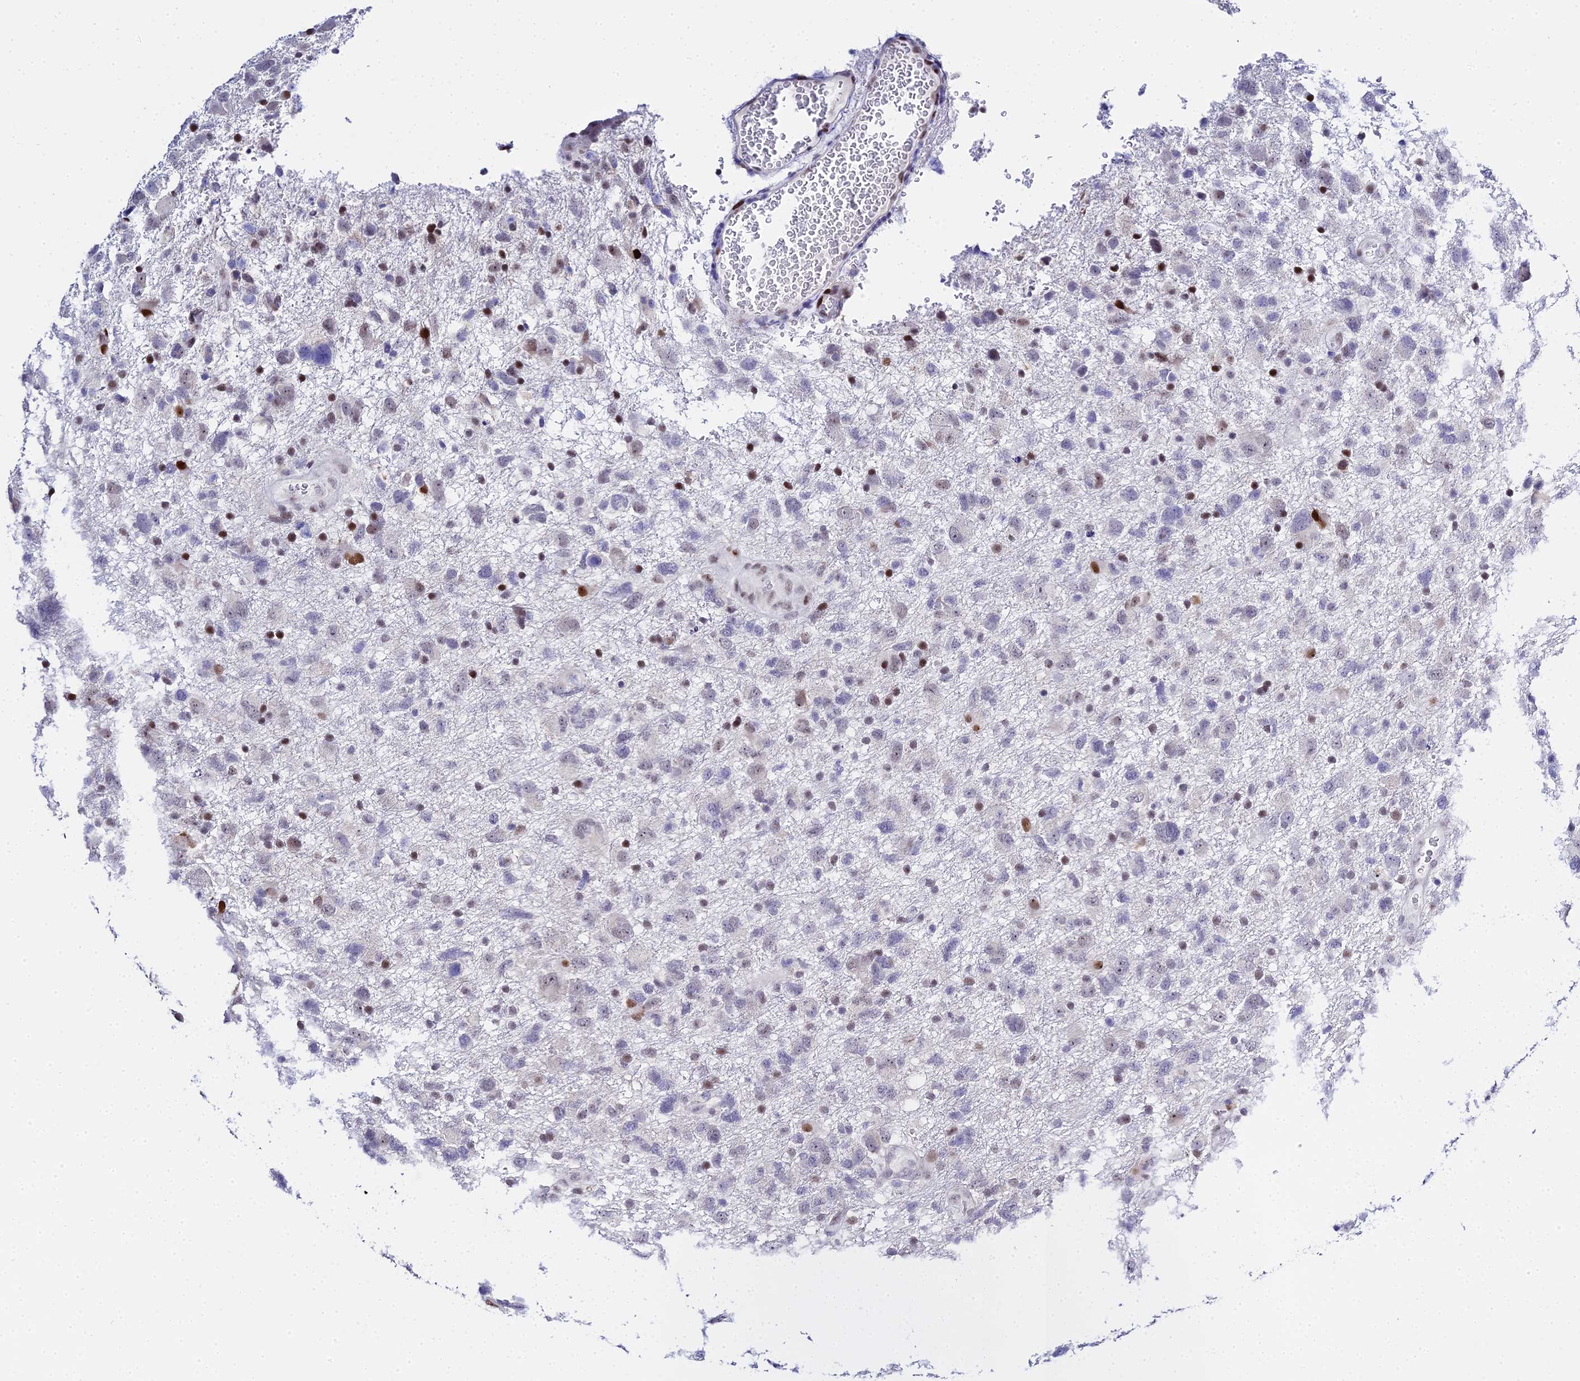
{"staining": {"intensity": "negative", "quantity": "none", "location": "none"}, "tissue": "glioma", "cell_type": "Tumor cells", "image_type": "cancer", "snomed": [{"axis": "morphology", "description": "Glioma, malignant, High grade"}, {"axis": "topography", "description": "Brain"}], "caption": "Immunohistochemical staining of malignant high-grade glioma reveals no significant staining in tumor cells.", "gene": "POFUT2", "patient": {"sex": "male", "age": 61}}